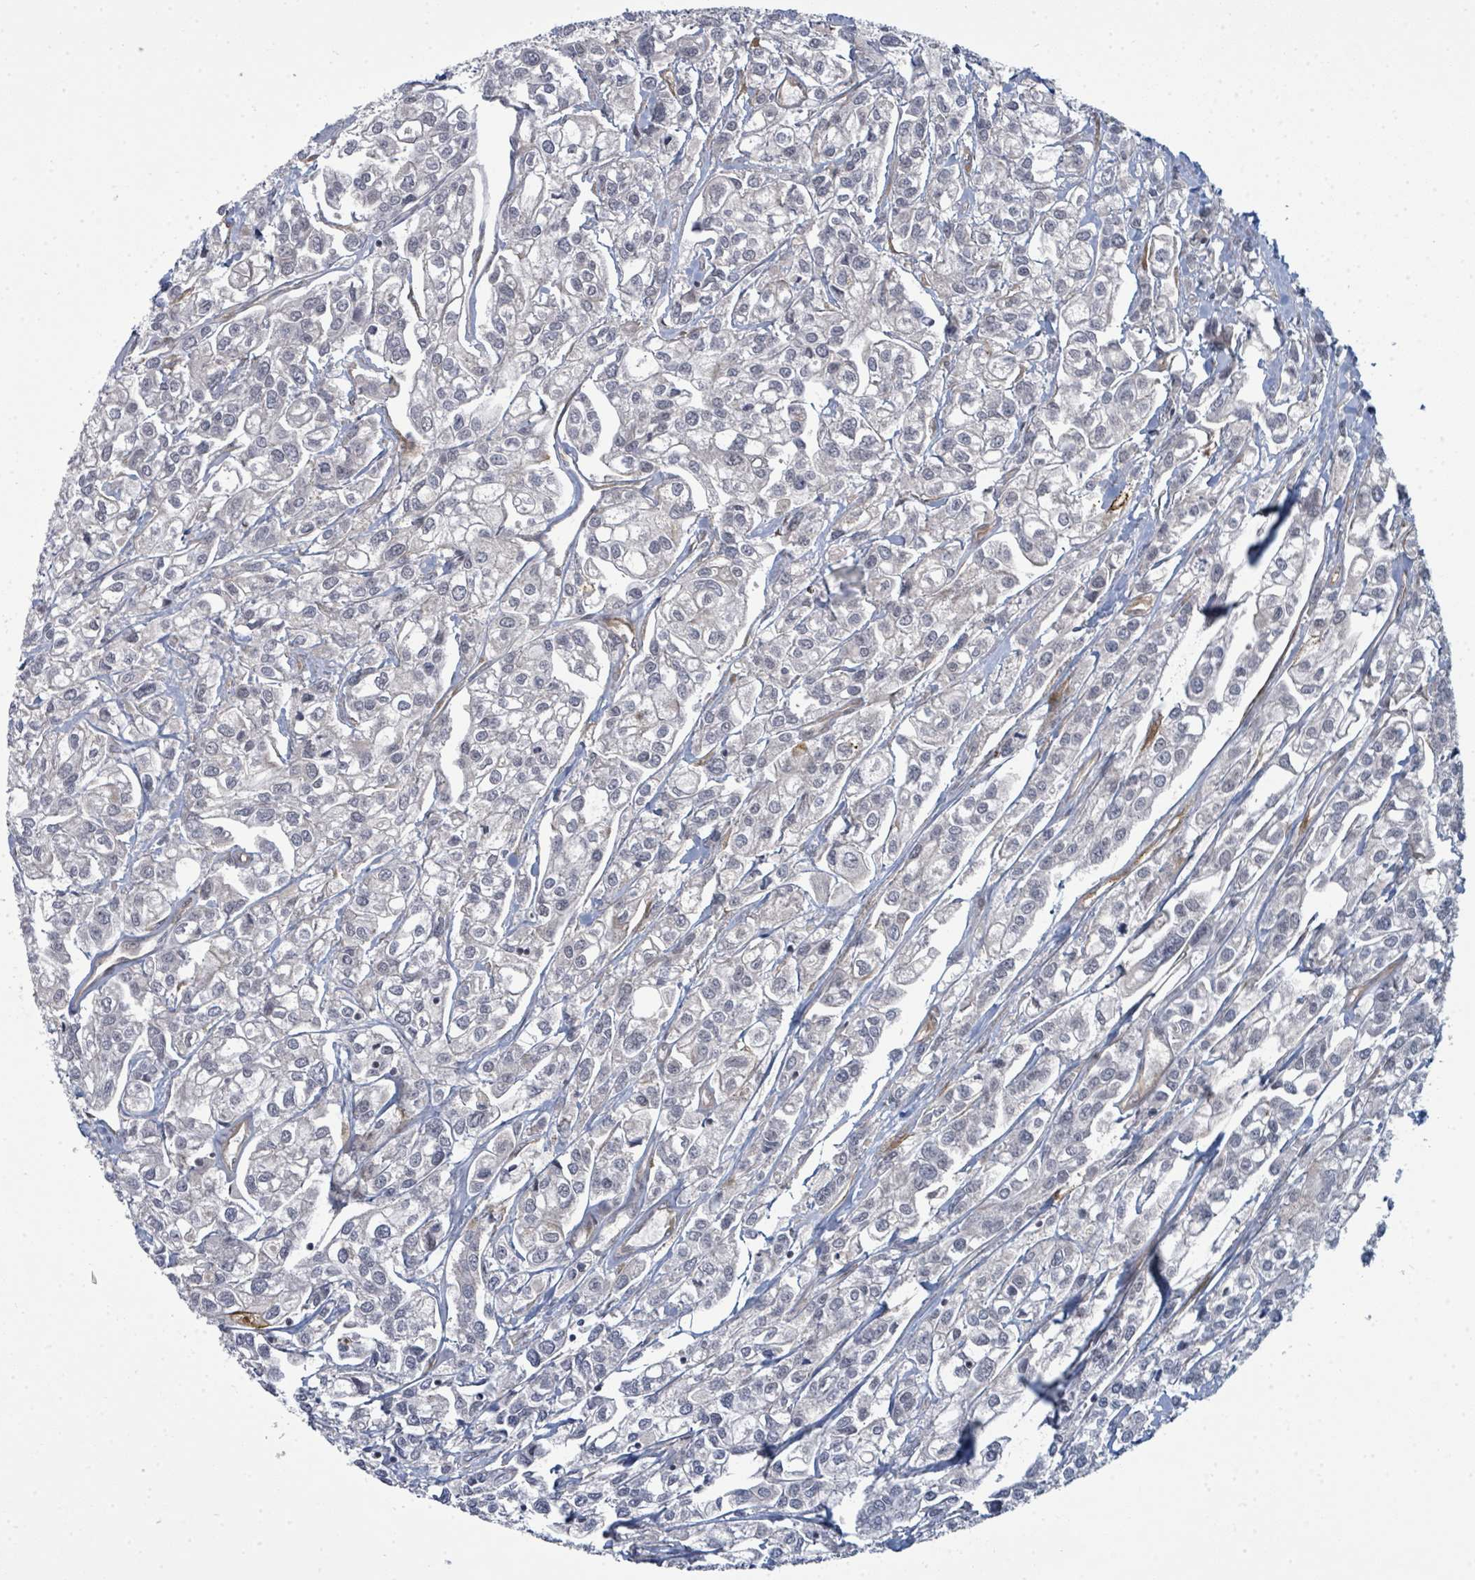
{"staining": {"intensity": "negative", "quantity": "none", "location": "none"}, "tissue": "urothelial cancer", "cell_type": "Tumor cells", "image_type": "cancer", "snomed": [{"axis": "morphology", "description": "Urothelial carcinoma, High grade"}, {"axis": "topography", "description": "Urinary bladder"}], "caption": "Immunohistochemistry histopathology image of neoplastic tissue: human urothelial carcinoma (high-grade) stained with DAB (3,3'-diaminobenzidine) shows no significant protein staining in tumor cells.", "gene": "PSMG2", "patient": {"sex": "male", "age": 67}}